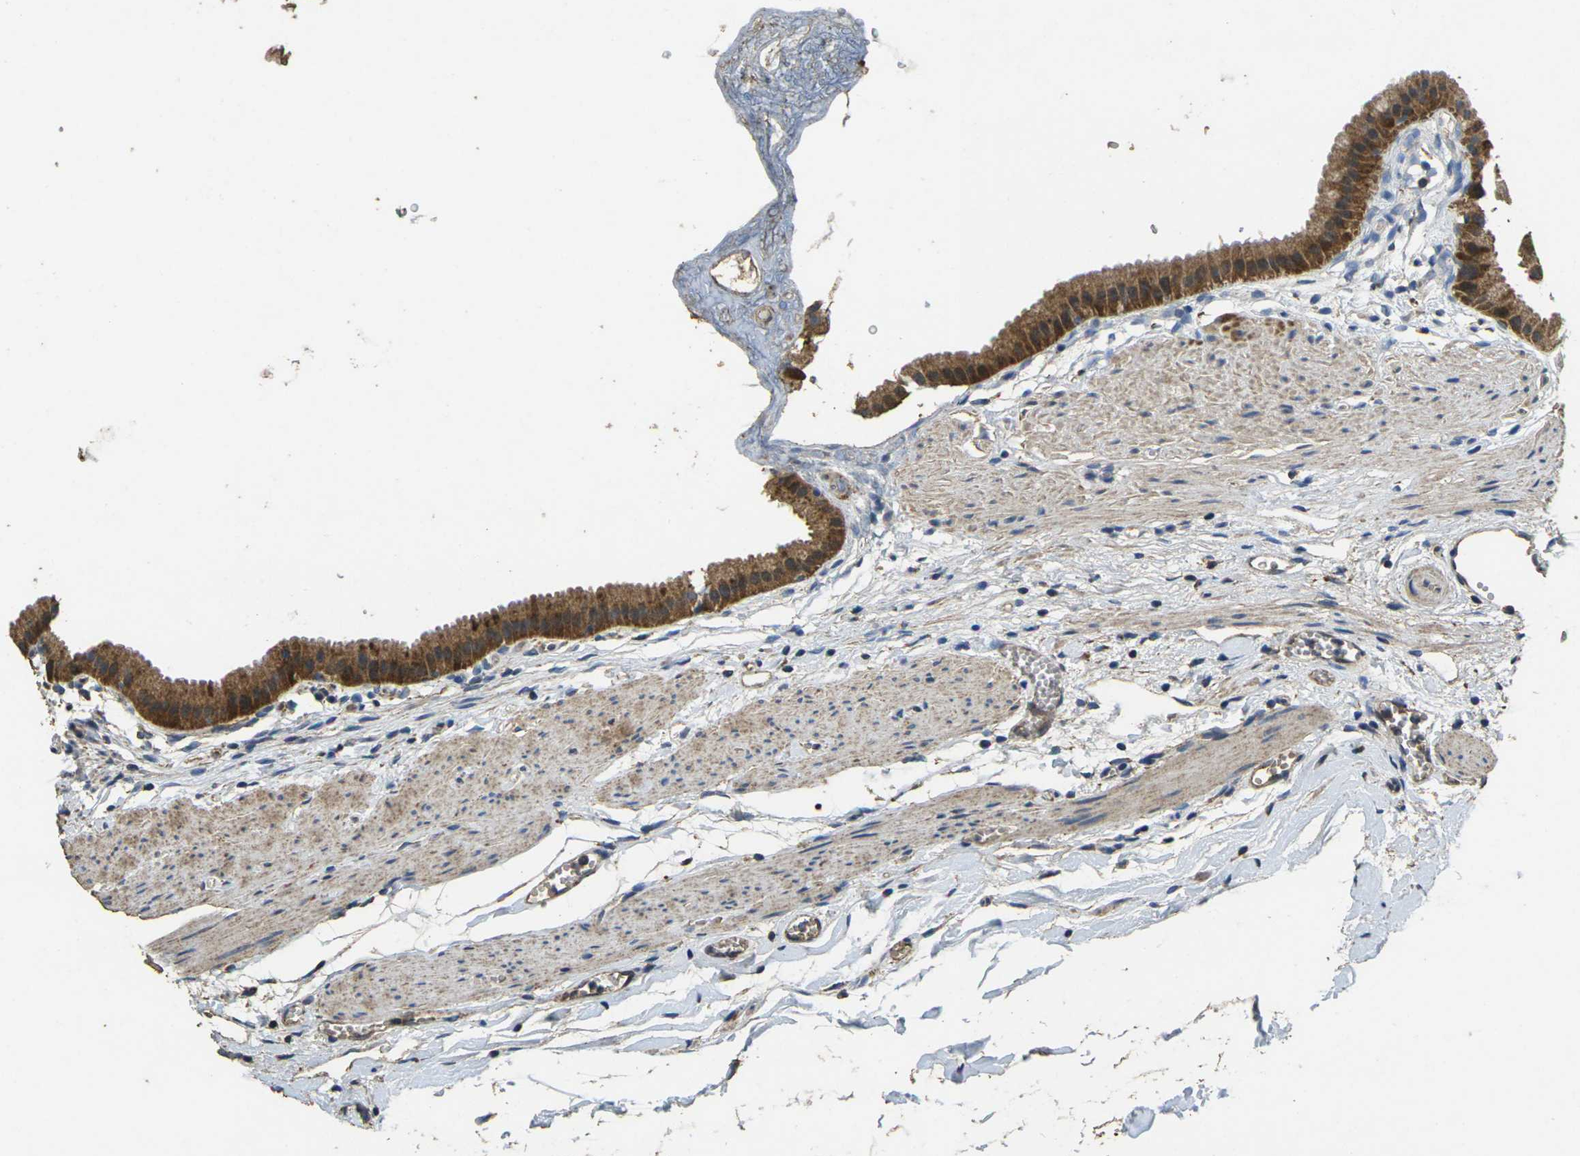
{"staining": {"intensity": "strong", "quantity": ">75%", "location": "cytoplasmic/membranous,nuclear"}, "tissue": "gallbladder", "cell_type": "Glandular cells", "image_type": "normal", "snomed": [{"axis": "morphology", "description": "Normal tissue, NOS"}, {"axis": "topography", "description": "Gallbladder"}], "caption": "Immunohistochemical staining of benign human gallbladder demonstrates strong cytoplasmic/membranous,nuclear protein positivity in about >75% of glandular cells. The staining is performed using DAB (3,3'-diaminobenzidine) brown chromogen to label protein expression. The nuclei are counter-stained blue using hematoxylin.", "gene": "MAPK11", "patient": {"sex": "female", "age": 64}}